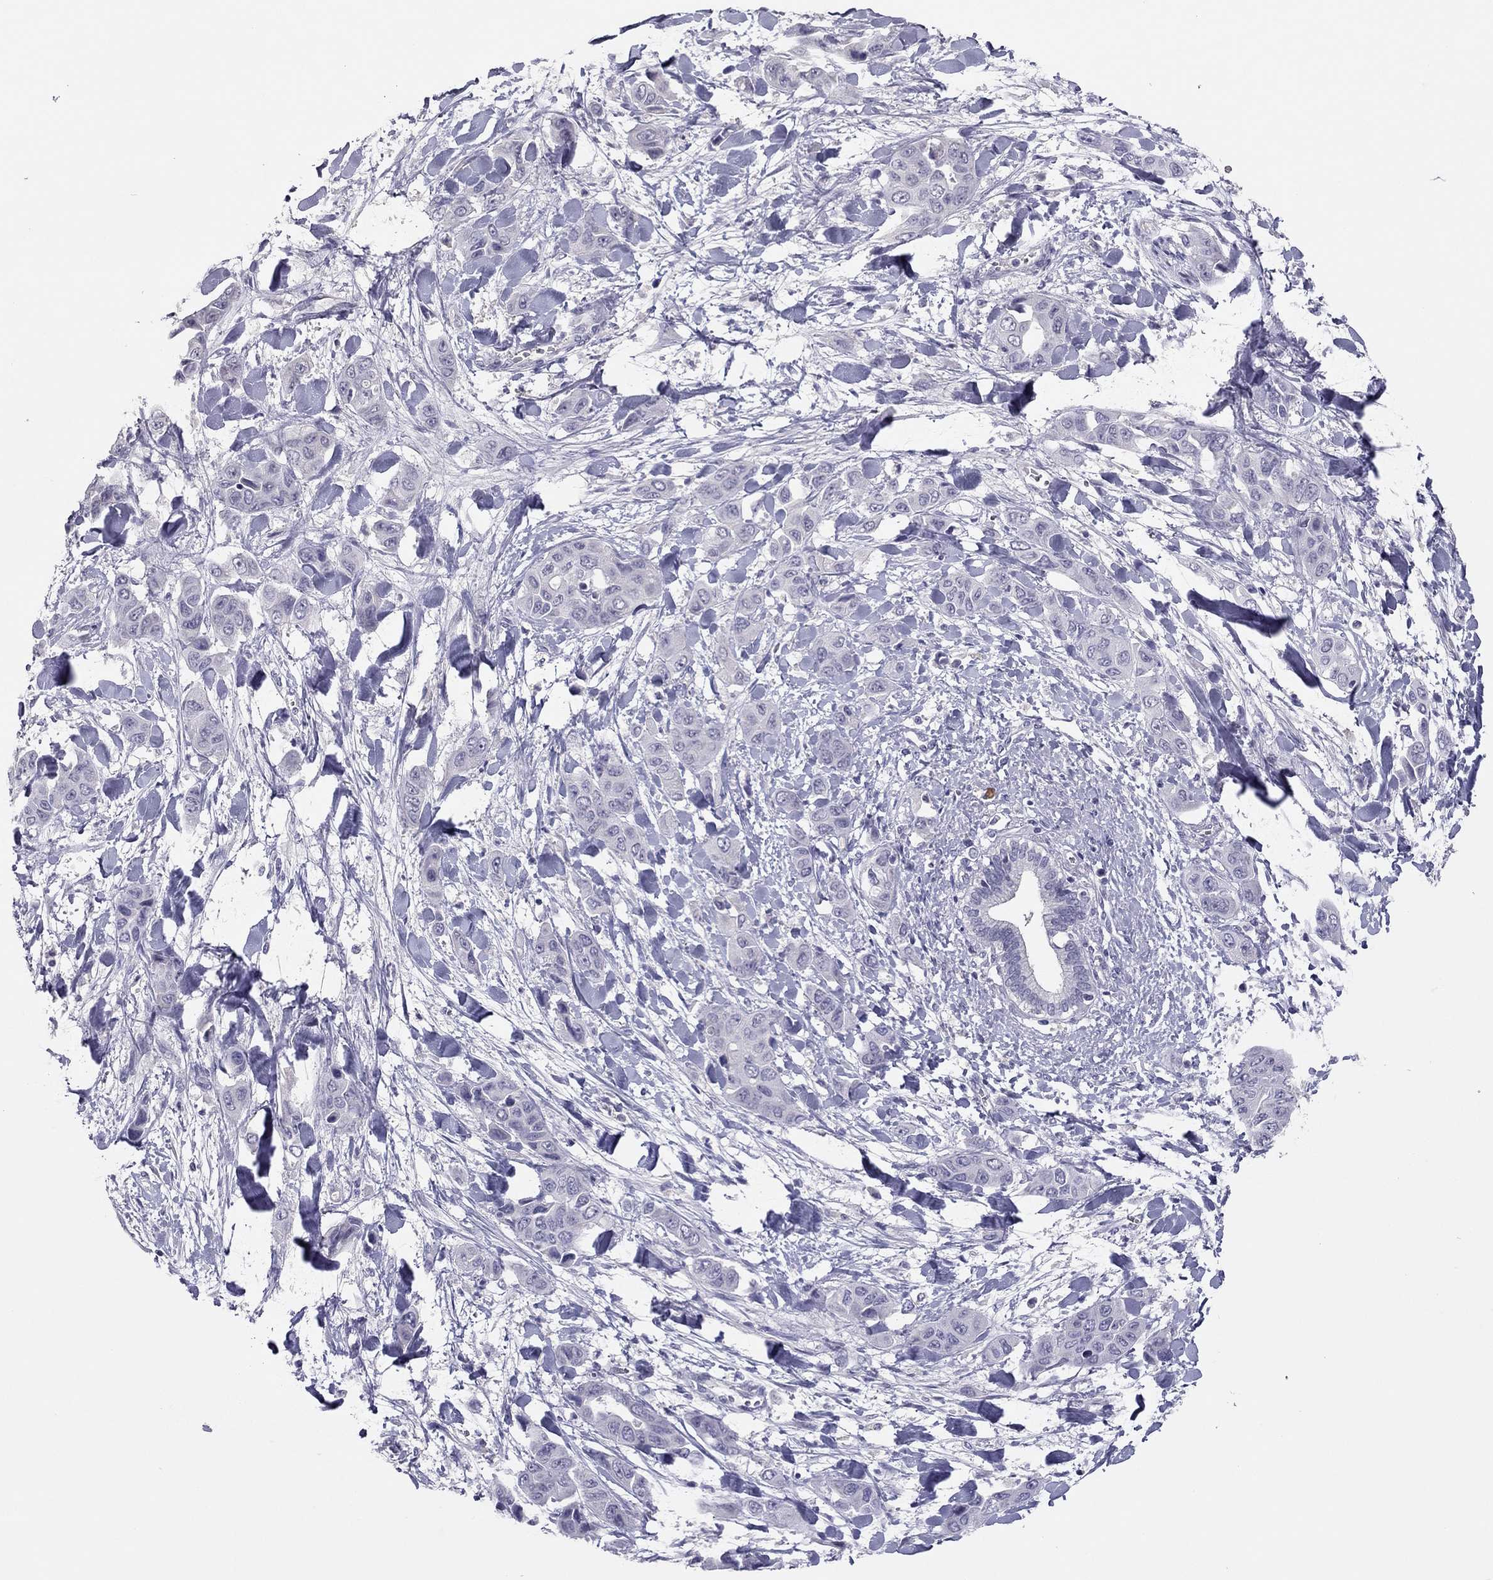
{"staining": {"intensity": "negative", "quantity": "none", "location": "none"}, "tissue": "liver cancer", "cell_type": "Tumor cells", "image_type": "cancer", "snomed": [{"axis": "morphology", "description": "Cholangiocarcinoma"}, {"axis": "topography", "description": "Liver"}], "caption": "High power microscopy image of an IHC micrograph of liver cancer (cholangiocarcinoma), revealing no significant positivity in tumor cells.", "gene": "ADORA2A", "patient": {"sex": "female", "age": 52}}